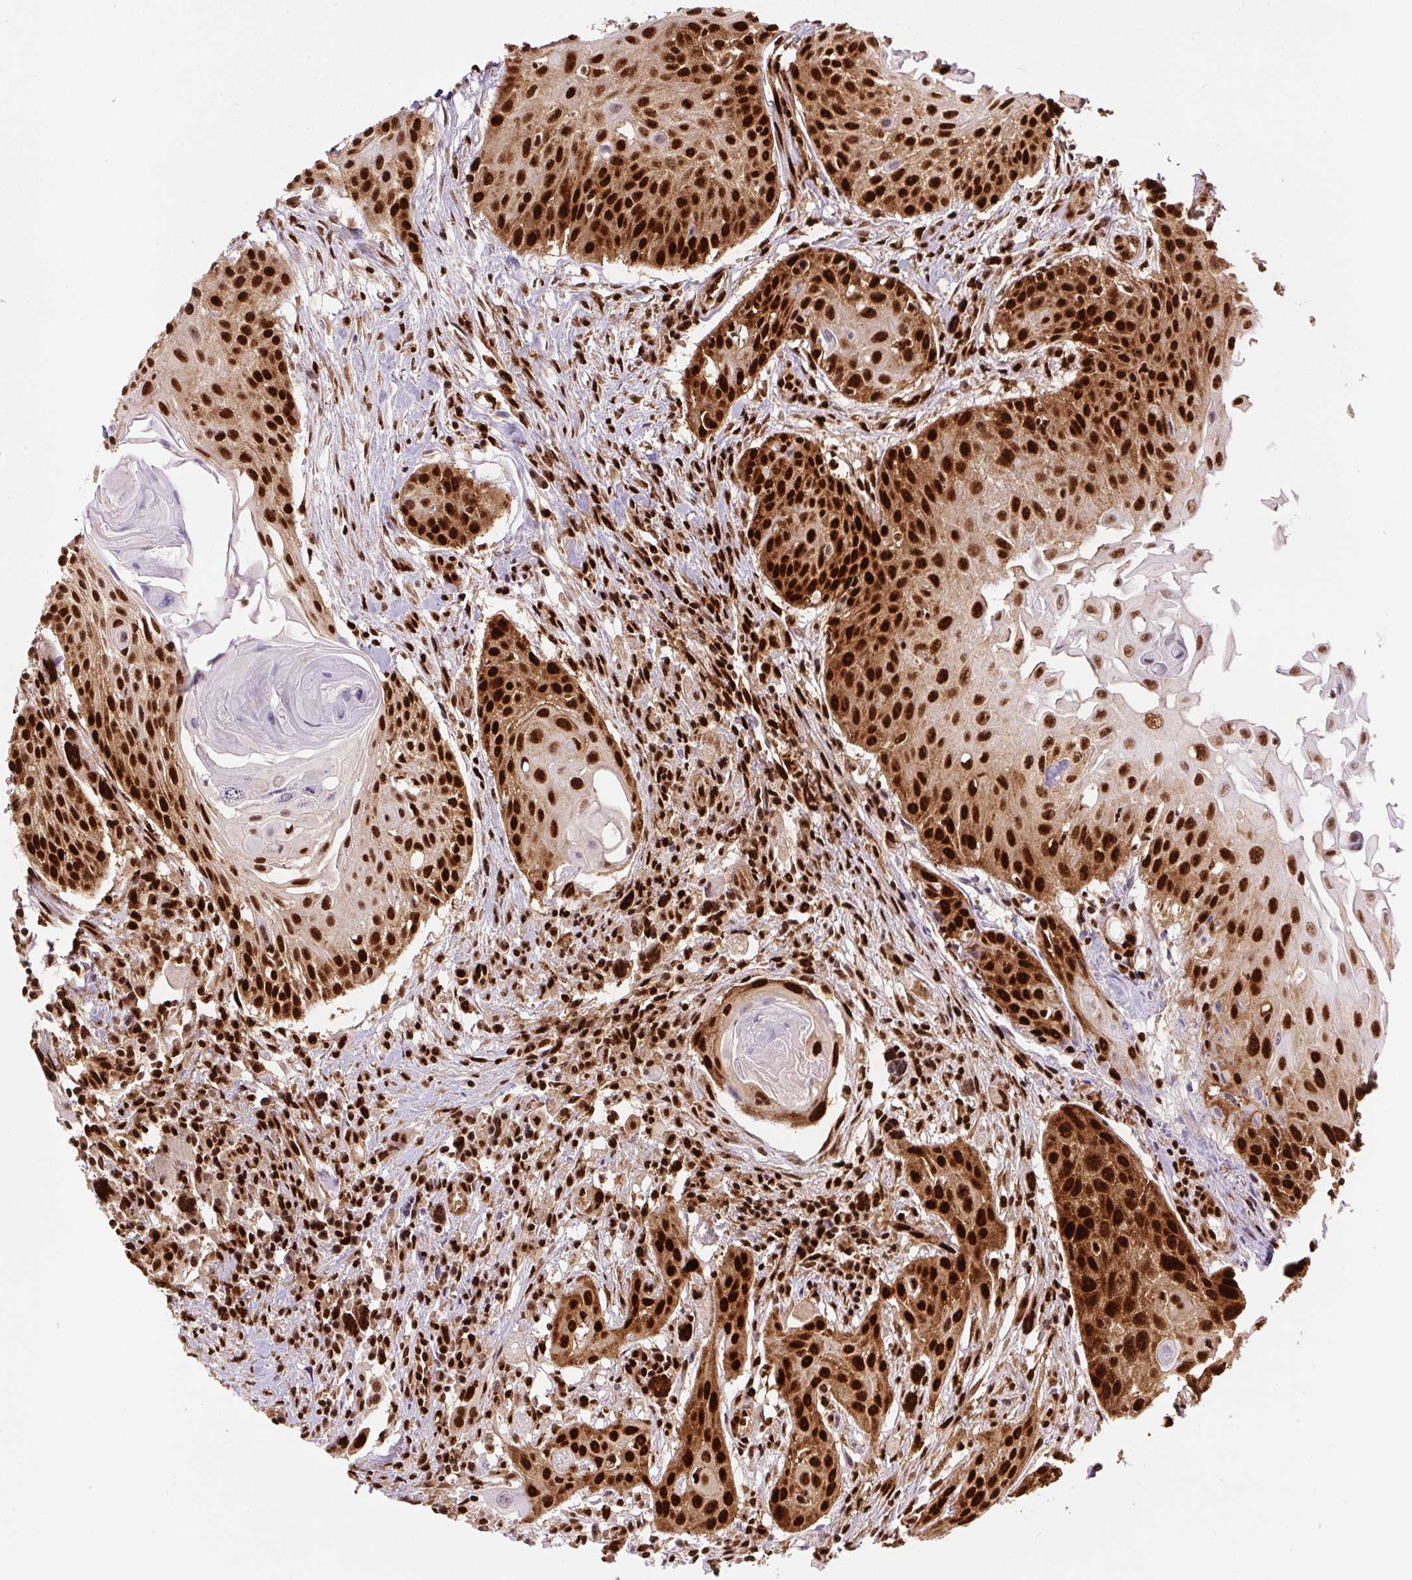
{"staining": {"intensity": "strong", "quantity": ">75%", "location": "nuclear"}, "tissue": "head and neck cancer", "cell_type": "Tumor cells", "image_type": "cancer", "snomed": [{"axis": "morphology", "description": "Squamous cell carcinoma, NOS"}, {"axis": "topography", "description": "Lymph node"}, {"axis": "topography", "description": "Salivary gland"}, {"axis": "topography", "description": "Head-Neck"}], "caption": "Strong nuclear expression is present in approximately >75% of tumor cells in squamous cell carcinoma (head and neck).", "gene": "FUS", "patient": {"sex": "female", "age": 74}}